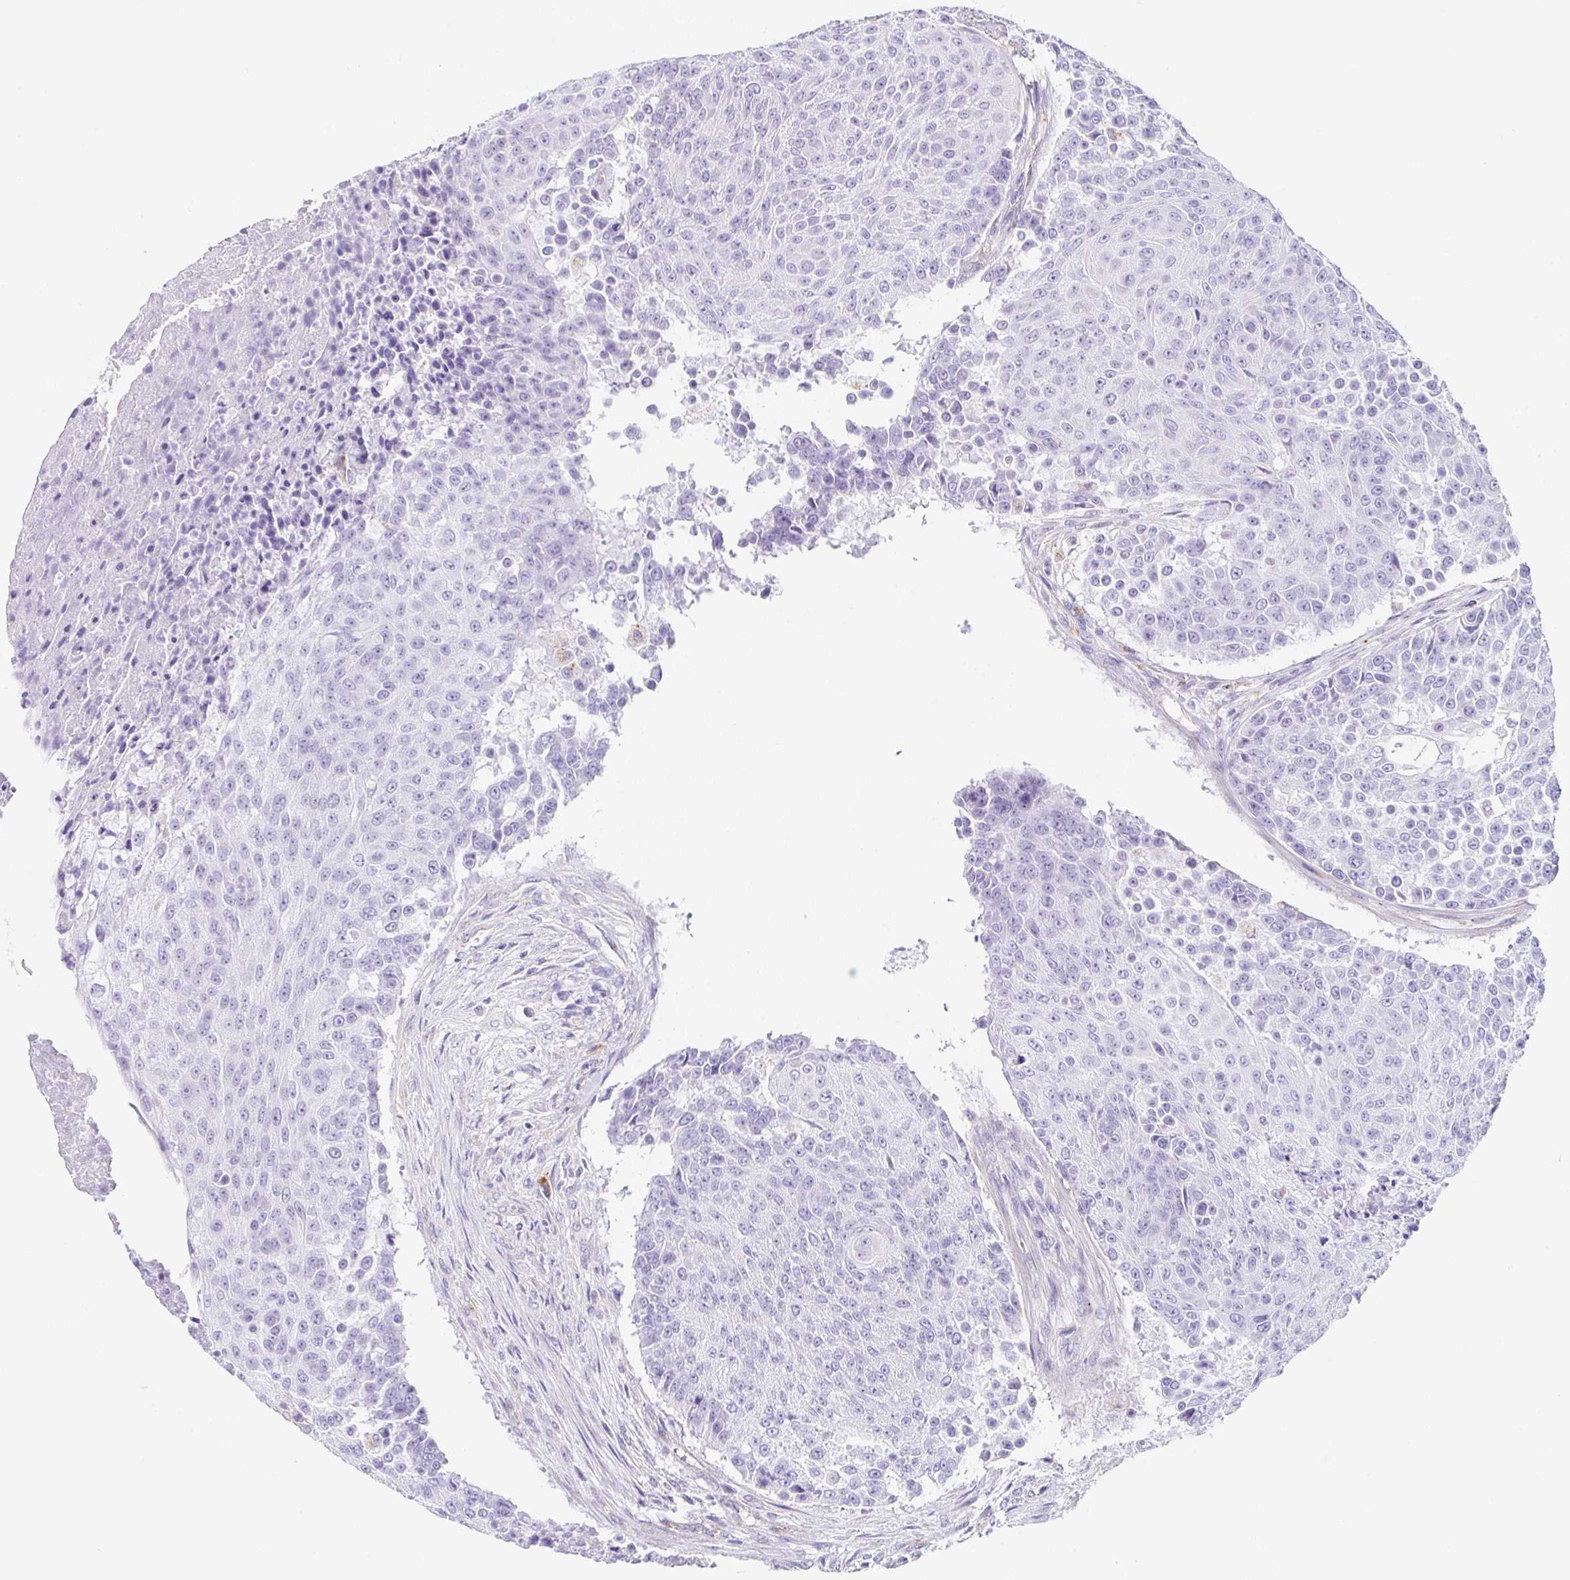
{"staining": {"intensity": "negative", "quantity": "none", "location": "none"}, "tissue": "urothelial cancer", "cell_type": "Tumor cells", "image_type": "cancer", "snomed": [{"axis": "morphology", "description": "Urothelial carcinoma, High grade"}, {"axis": "topography", "description": "Urinary bladder"}], "caption": "Tumor cells show no significant expression in urothelial carcinoma (high-grade).", "gene": "DKK4", "patient": {"sex": "female", "age": 63}}